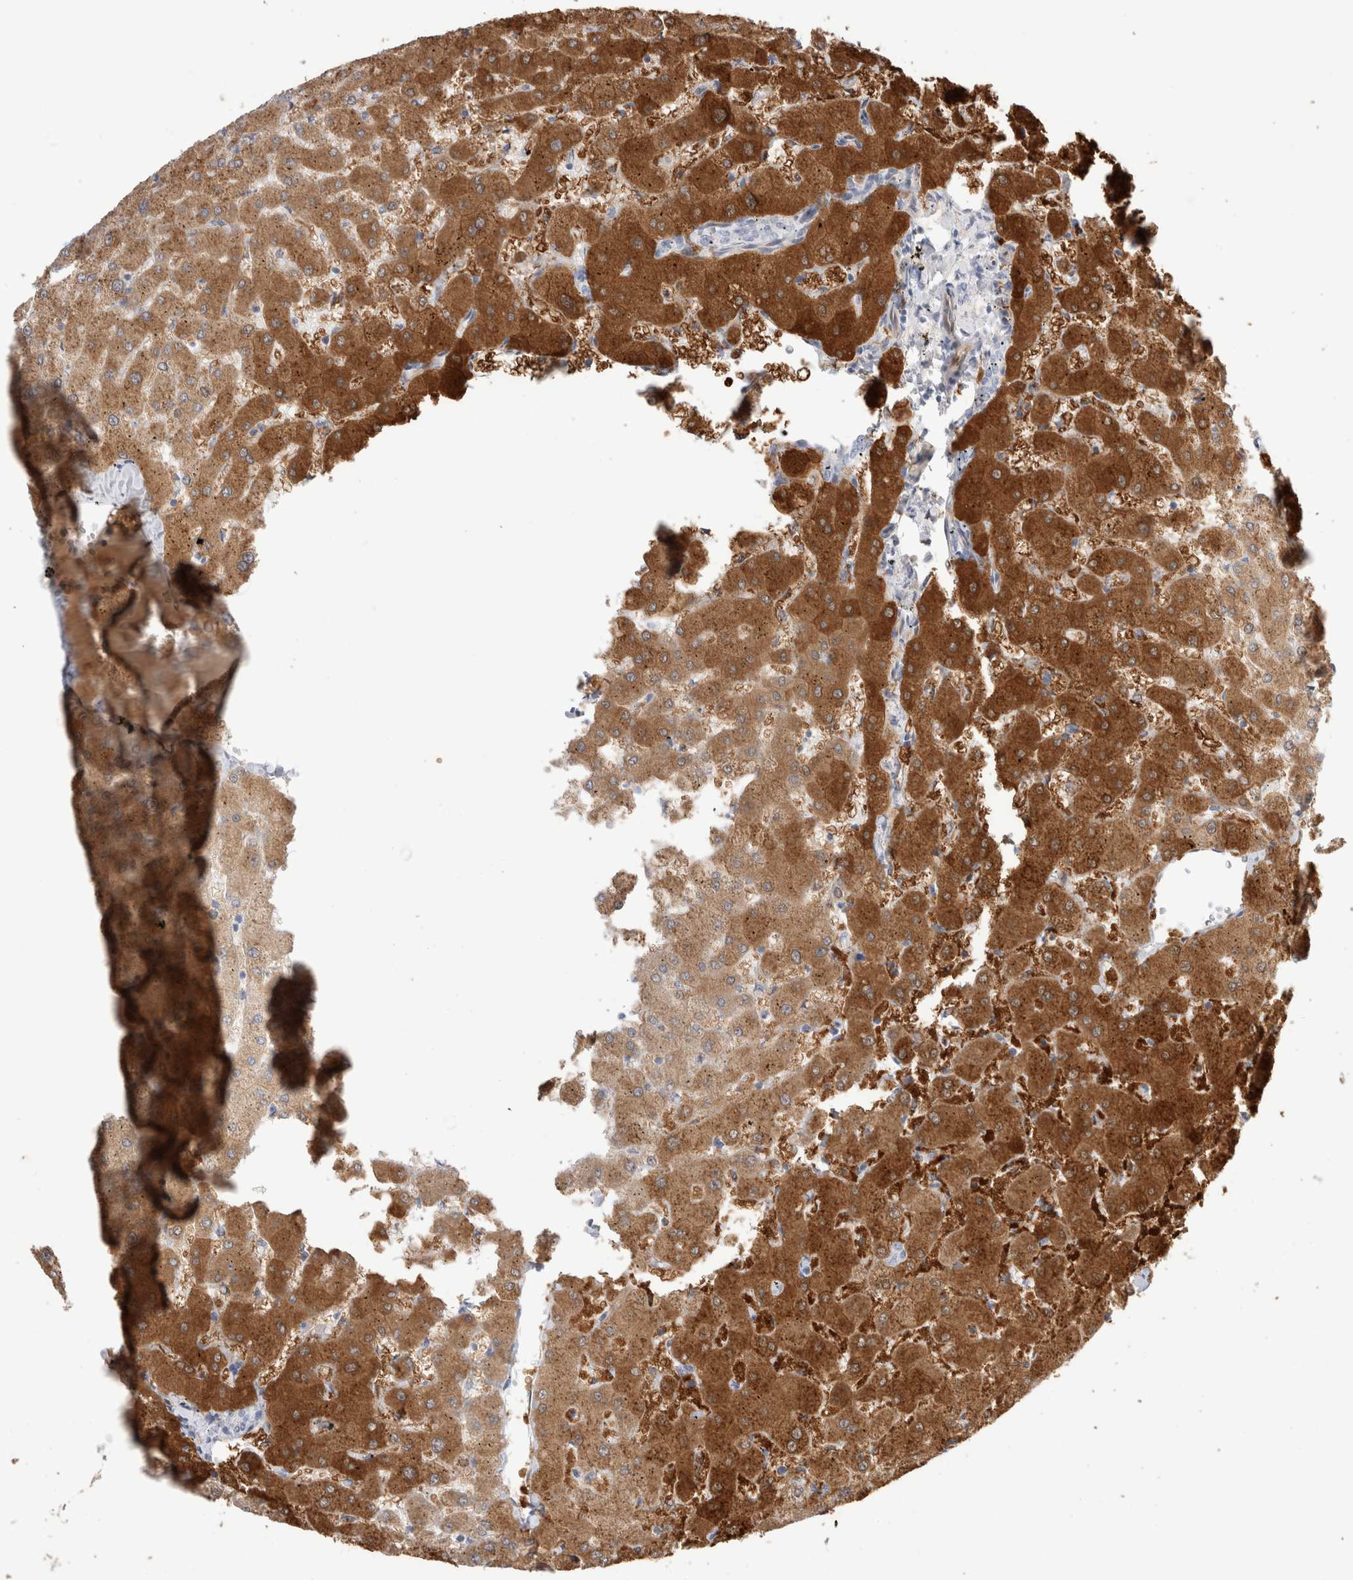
{"staining": {"intensity": "weak", "quantity": ">75%", "location": "cytoplasmic/membranous"}, "tissue": "liver", "cell_type": "Cholangiocytes", "image_type": "normal", "snomed": [{"axis": "morphology", "description": "Normal tissue, NOS"}, {"axis": "topography", "description": "Liver"}], "caption": "Immunohistochemical staining of unremarkable human liver reveals weak cytoplasmic/membranous protein staining in about >75% of cholangiocytes. (IHC, brightfield microscopy, high magnification).", "gene": "NAPEPLD", "patient": {"sex": "female", "age": 63}}